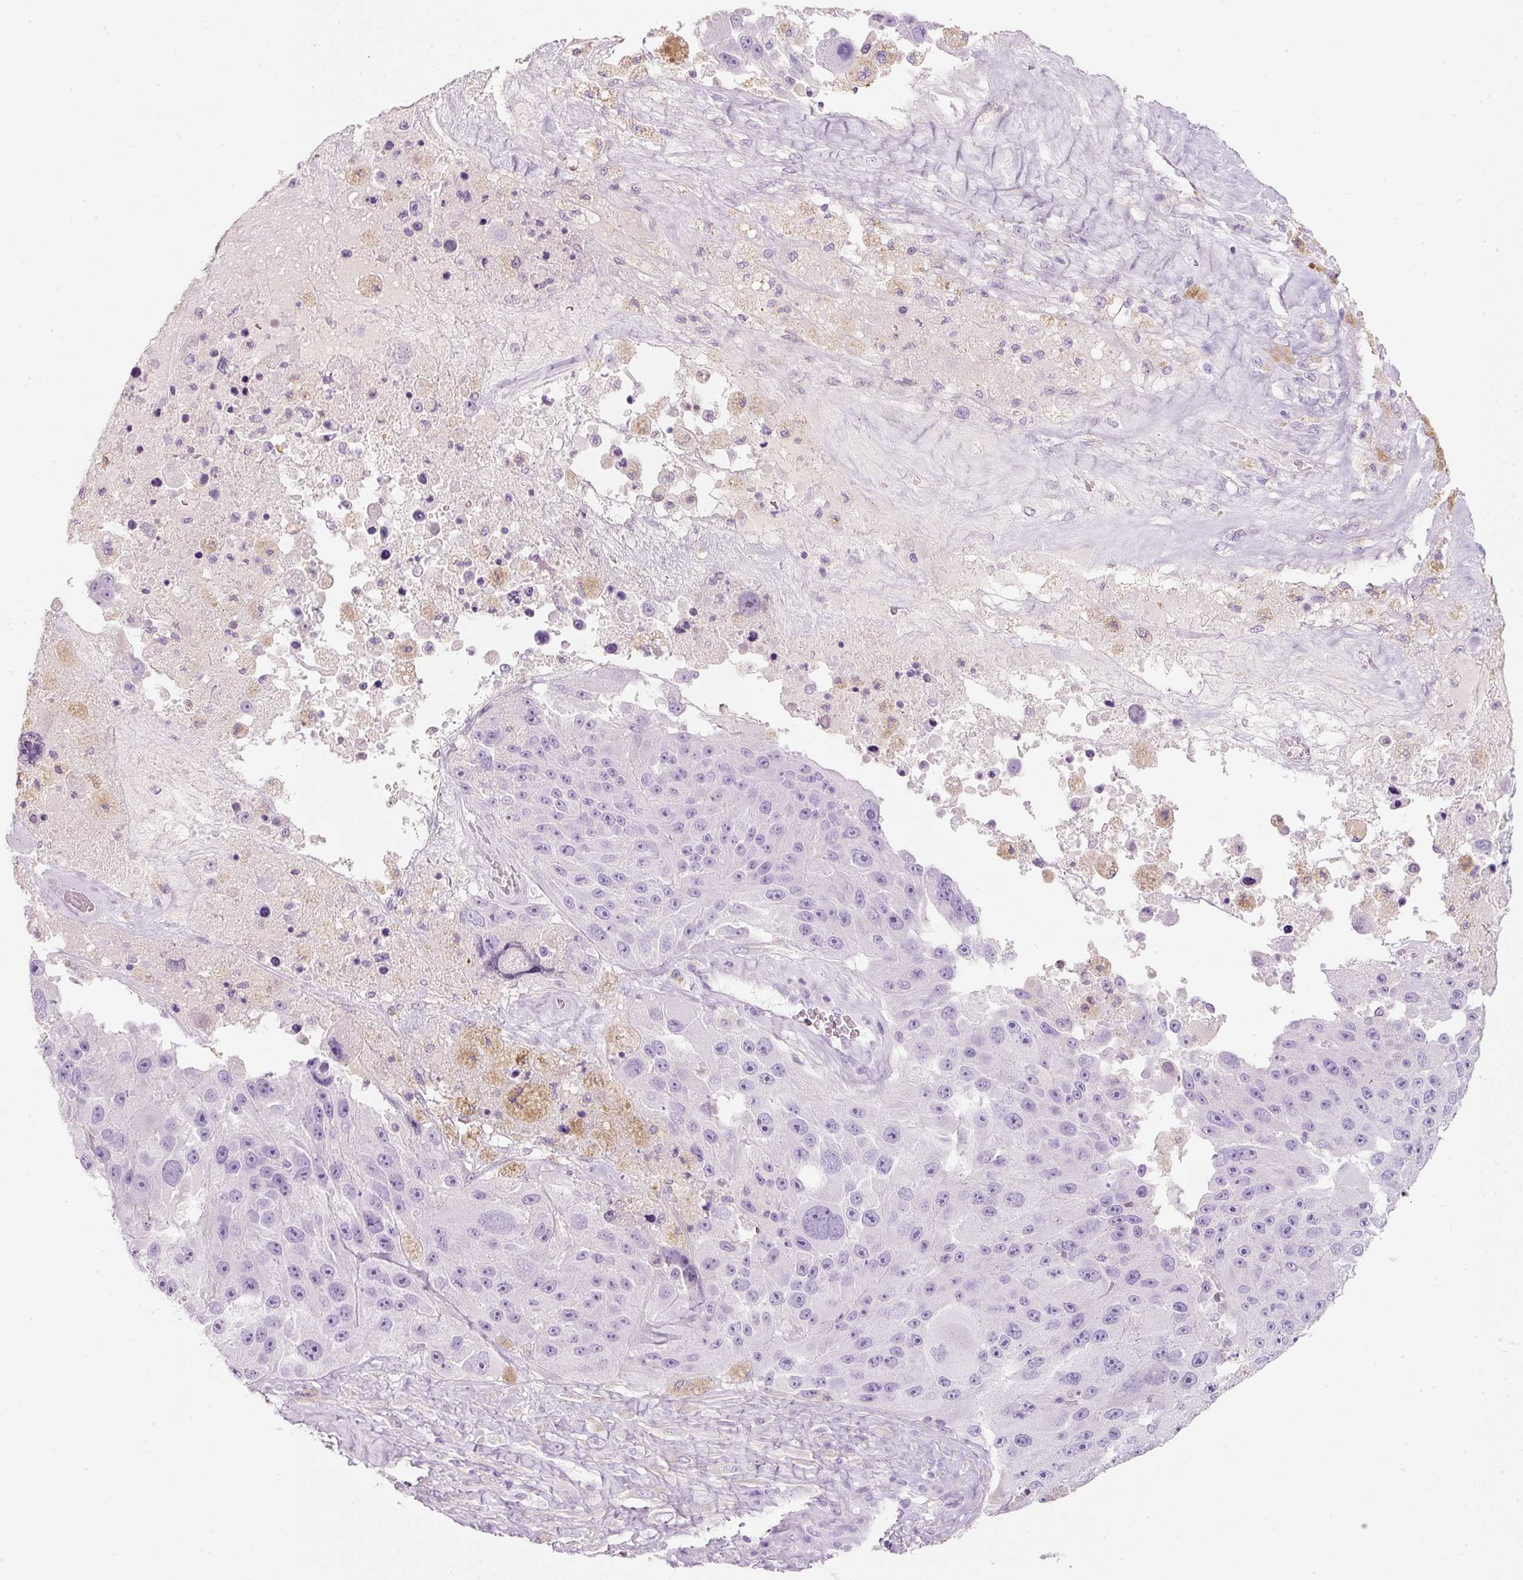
{"staining": {"intensity": "negative", "quantity": "none", "location": "none"}, "tissue": "melanoma", "cell_type": "Tumor cells", "image_type": "cancer", "snomed": [{"axis": "morphology", "description": "Malignant melanoma, Metastatic site"}, {"axis": "topography", "description": "Lymph node"}], "caption": "Tumor cells are negative for brown protein staining in malignant melanoma (metastatic site). Nuclei are stained in blue.", "gene": "DNM1", "patient": {"sex": "male", "age": 62}}